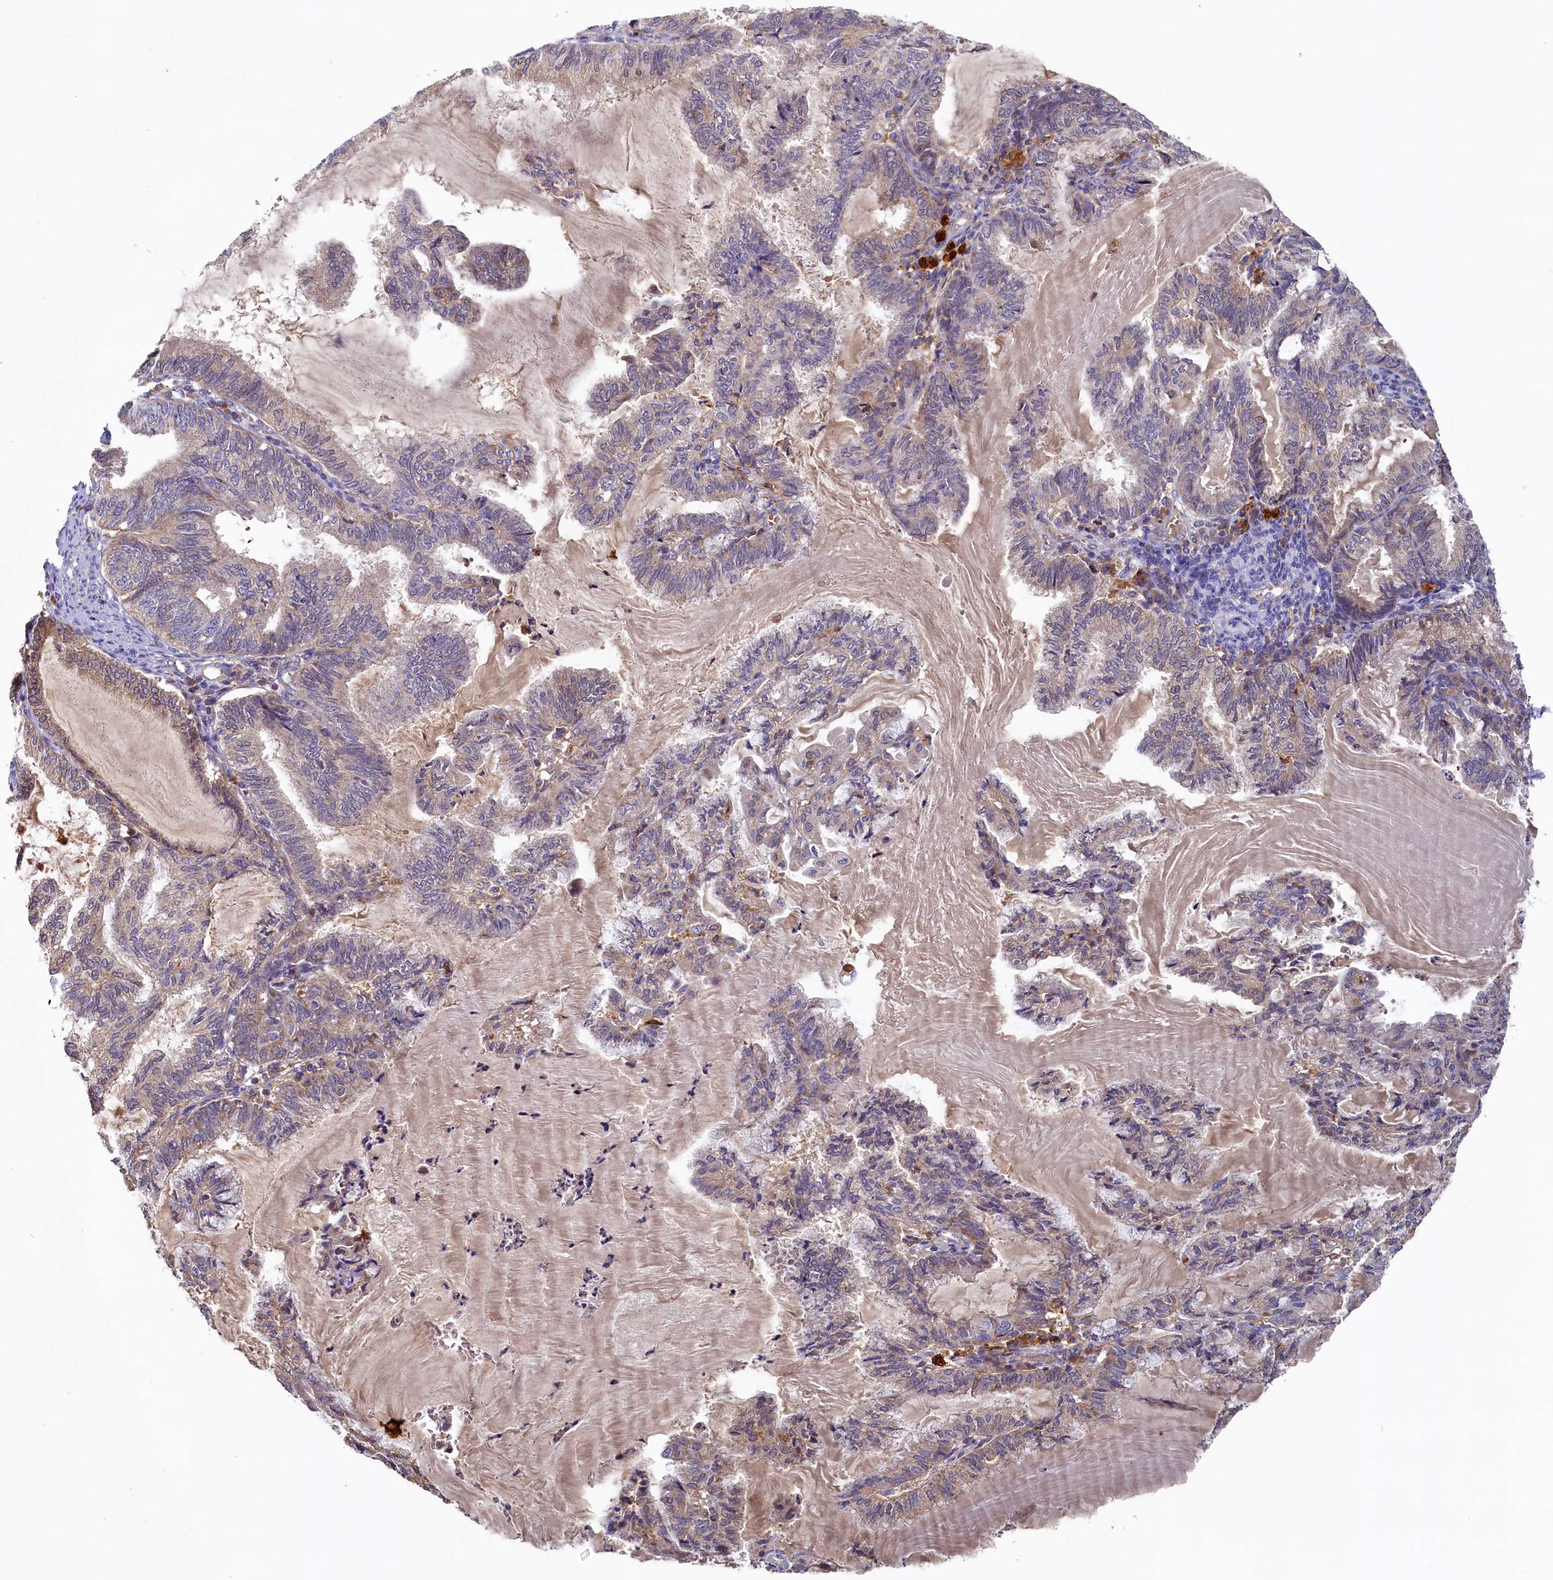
{"staining": {"intensity": "weak", "quantity": "<25%", "location": "cytoplasmic/membranous"}, "tissue": "endometrial cancer", "cell_type": "Tumor cells", "image_type": "cancer", "snomed": [{"axis": "morphology", "description": "Adenocarcinoma, NOS"}, {"axis": "topography", "description": "Endometrium"}], "caption": "This is an immunohistochemistry (IHC) image of endometrial adenocarcinoma. There is no positivity in tumor cells.", "gene": "SEC31B", "patient": {"sex": "female", "age": 86}}